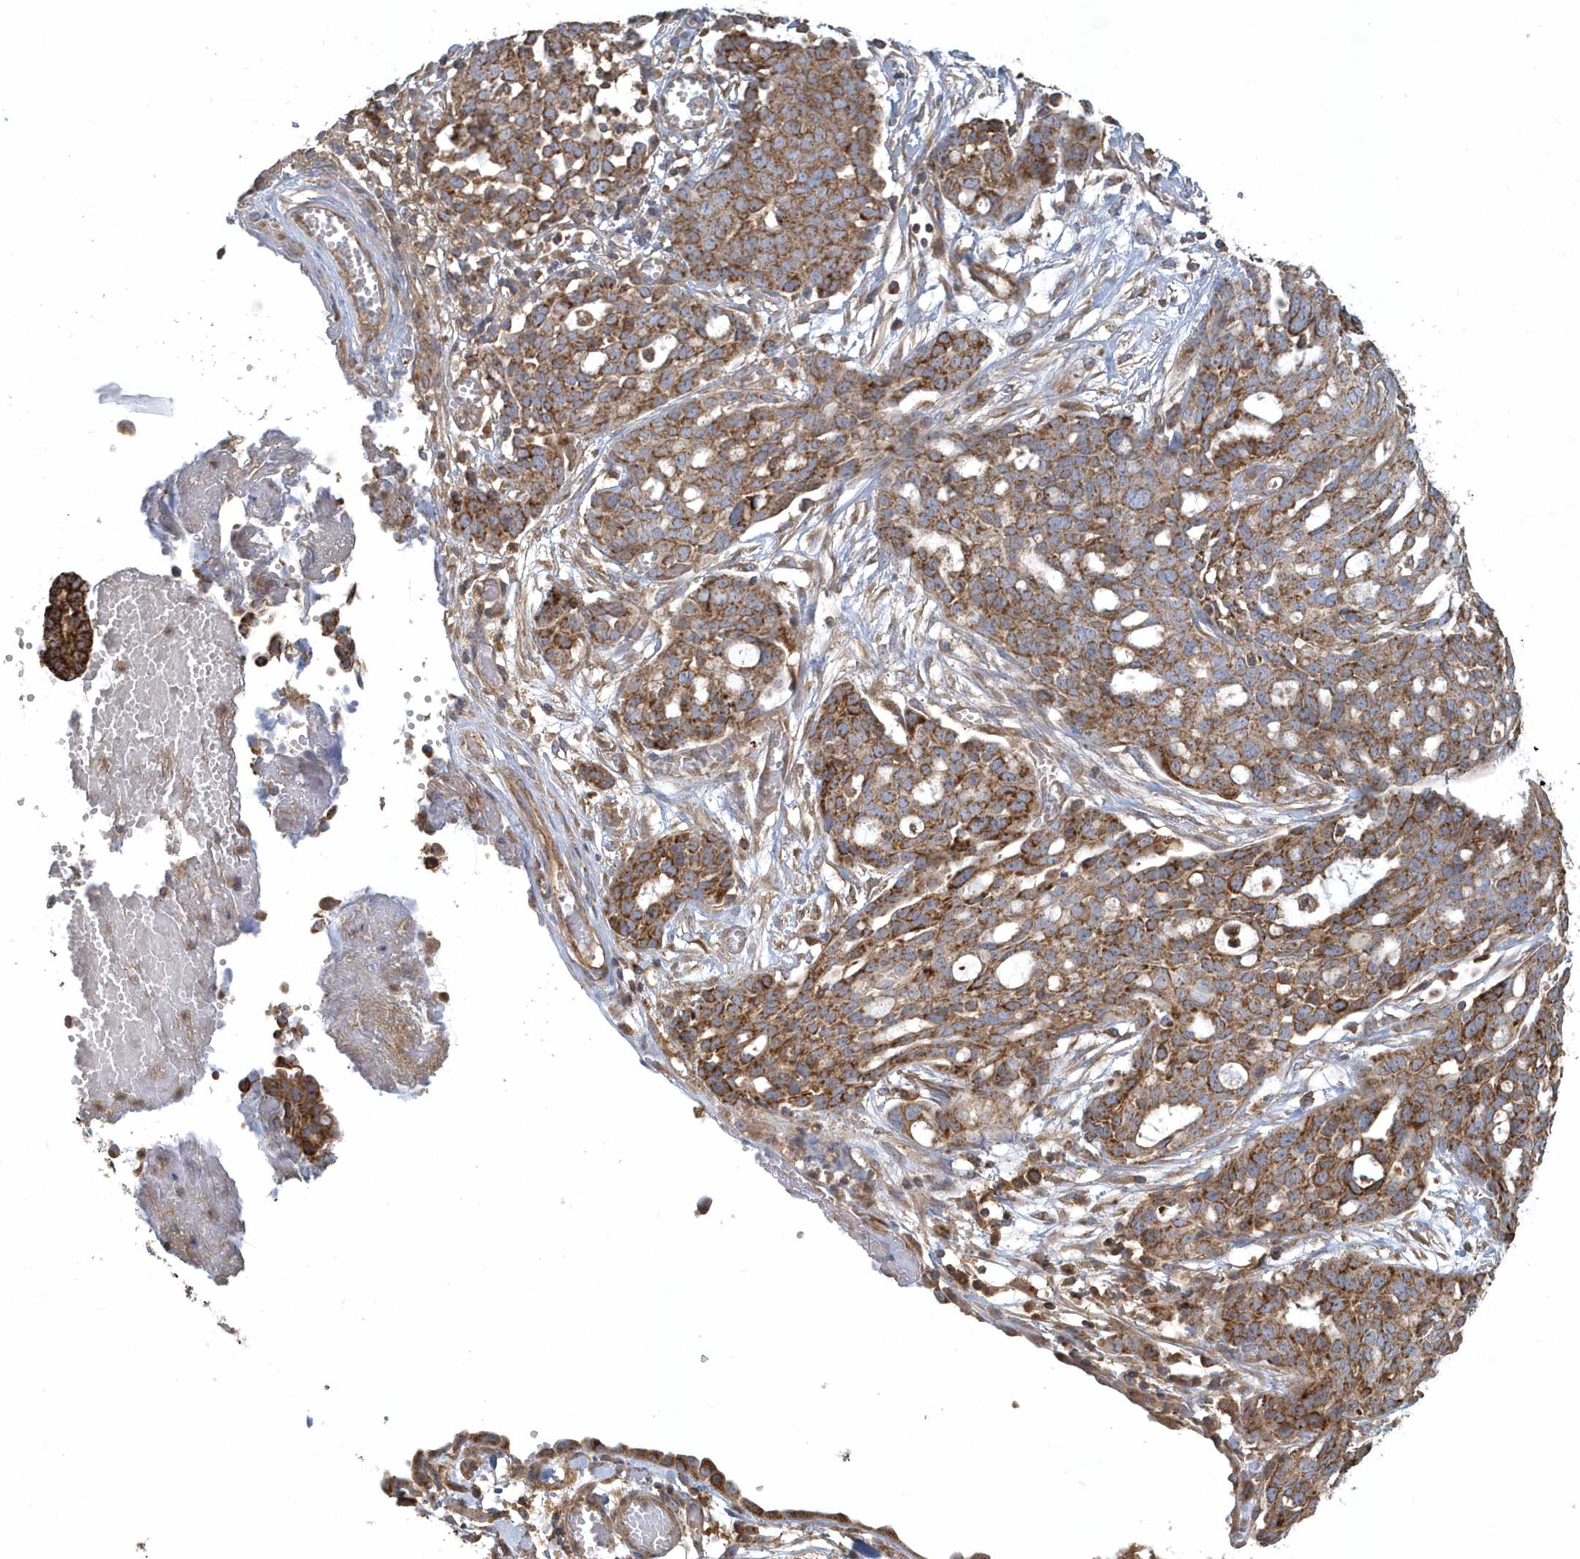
{"staining": {"intensity": "moderate", "quantity": ">75%", "location": "cytoplasmic/membranous"}, "tissue": "ovarian cancer", "cell_type": "Tumor cells", "image_type": "cancer", "snomed": [{"axis": "morphology", "description": "Cystadenocarcinoma, serous, NOS"}, {"axis": "topography", "description": "Soft tissue"}, {"axis": "topography", "description": "Ovary"}], "caption": "Protein staining shows moderate cytoplasmic/membranous expression in approximately >75% of tumor cells in serous cystadenocarcinoma (ovarian). The protein is stained brown, and the nuclei are stained in blue (DAB (3,3'-diaminobenzidine) IHC with brightfield microscopy, high magnification).", "gene": "TRAIP", "patient": {"sex": "female", "age": 57}}